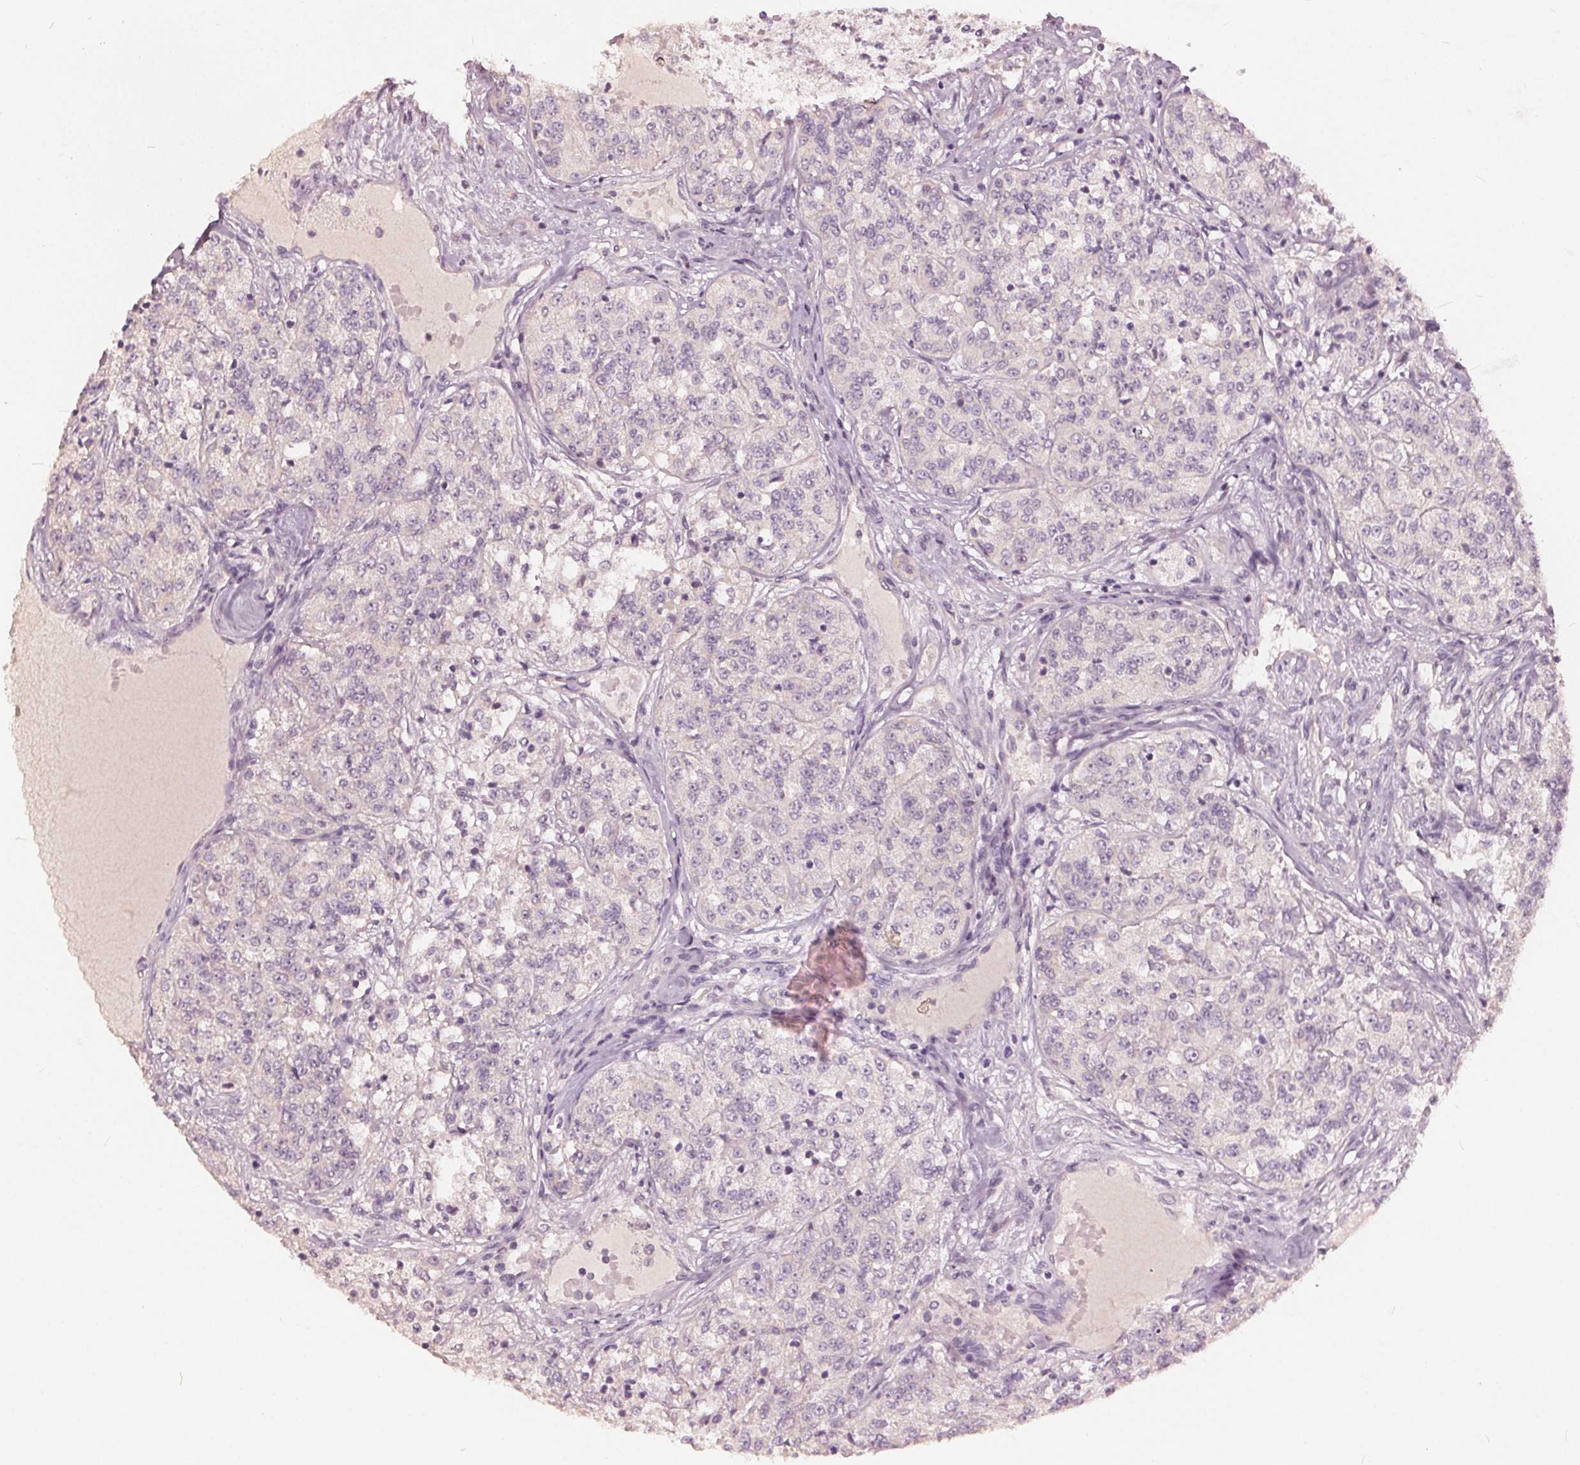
{"staining": {"intensity": "negative", "quantity": "none", "location": "none"}, "tissue": "renal cancer", "cell_type": "Tumor cells", "image_type": "cancer", "snomed": [{"axis": "morphology", "description": "Adenocarcinoma, NOS"}, {"axis": "topography", "description": "Kidney"}], "caption": "Photomicrograph shows no protein expression in tumor cells of renal adenocarcinoma tissue.", "gene": "KLK13", "patient": {"sex": "female", "age": 63}}